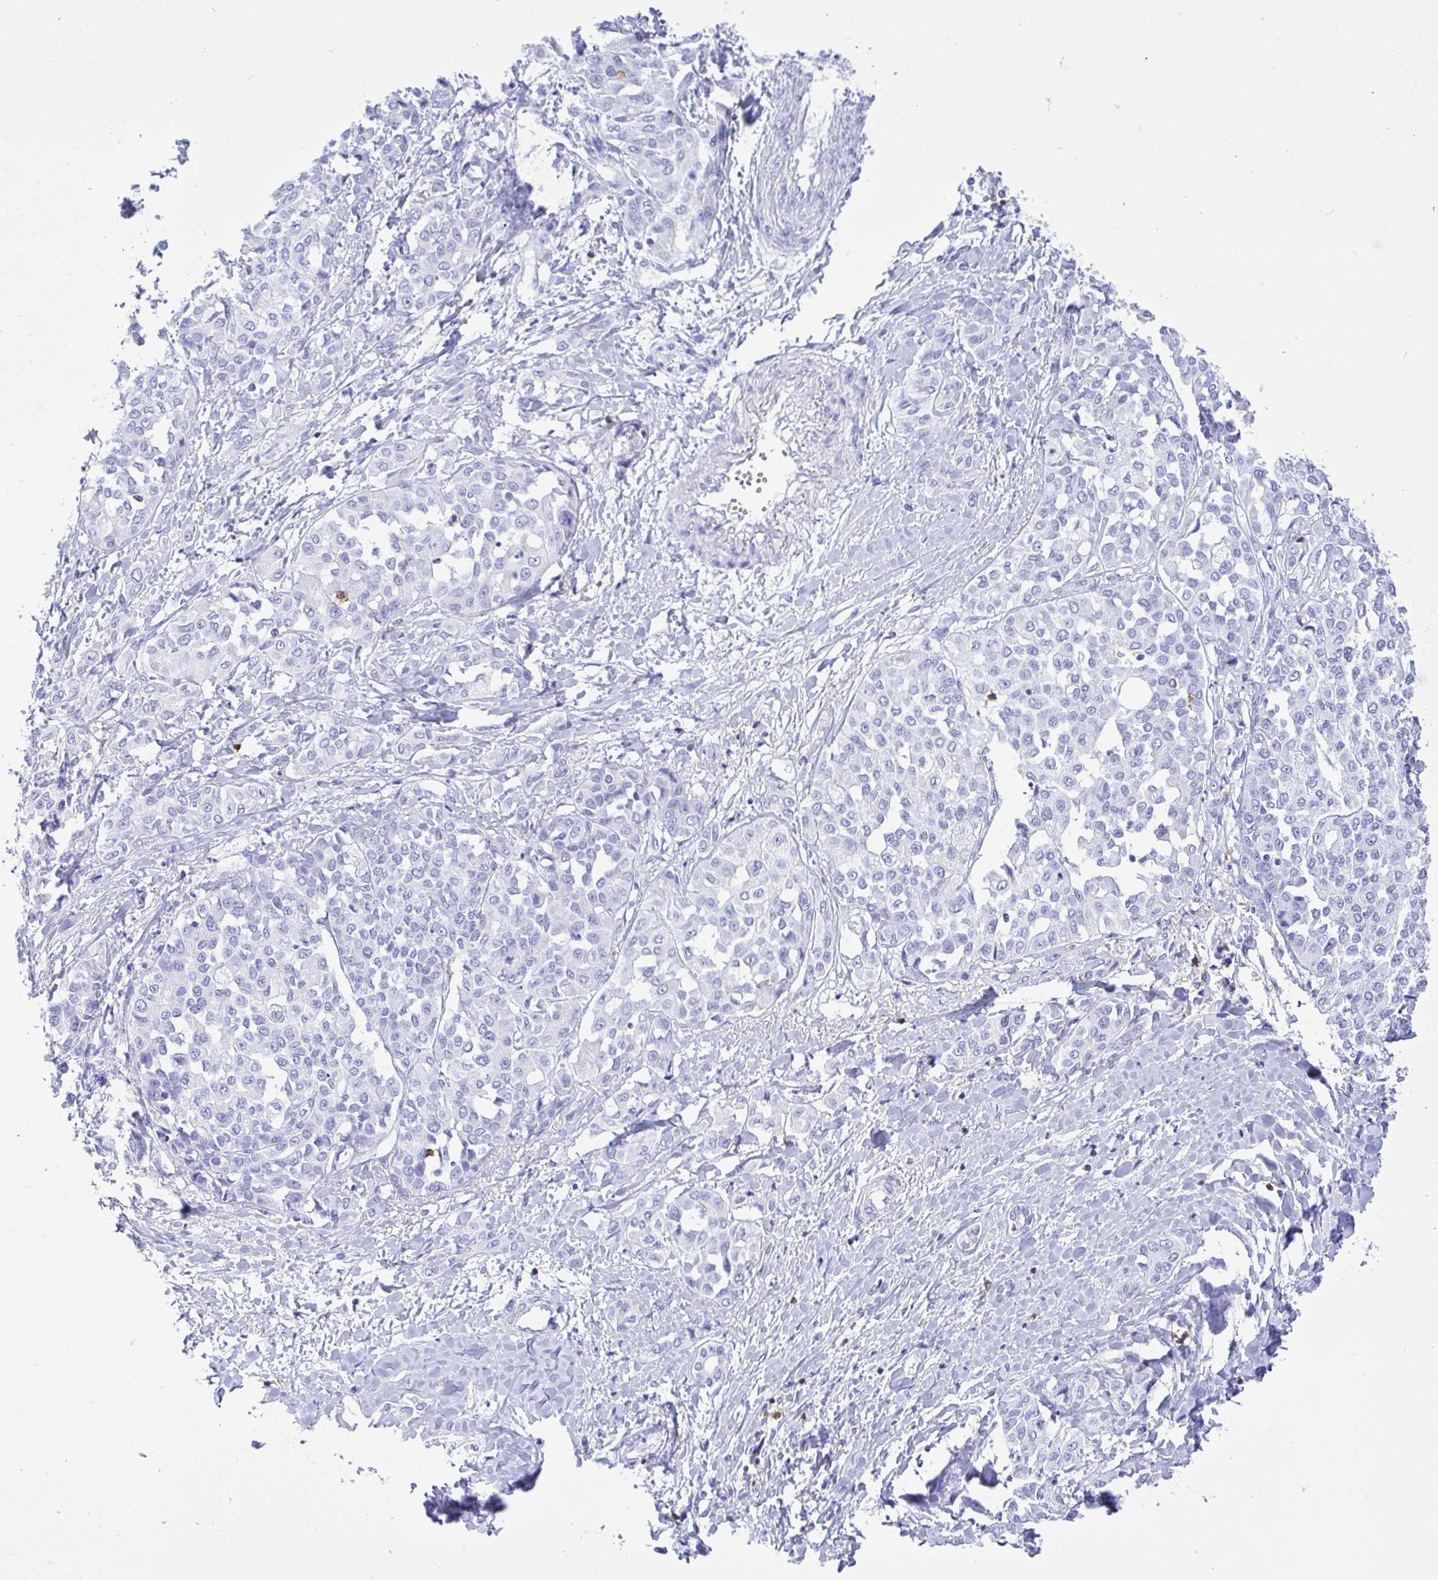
{"staining": {"intensity": "negative", "quantity": "none", "location": "none"}, "tissue": "liver cancer", "cell_type": "Tumor cells", "image_type": "cancer", "snomed": [{"axis": "morphology", "description": "Cholangiocarcinoma"}, {"axis": "topography", "description": "Liver"}], "caption": "Immunohistochemistry image of neoplastic tissue: human cholangiocarcinoma (liver) stained with DAB demonstrates no significant protein positivity in tumor cells.", "gene": "CD5", "patient": {"sex": "female", "age": 77}}